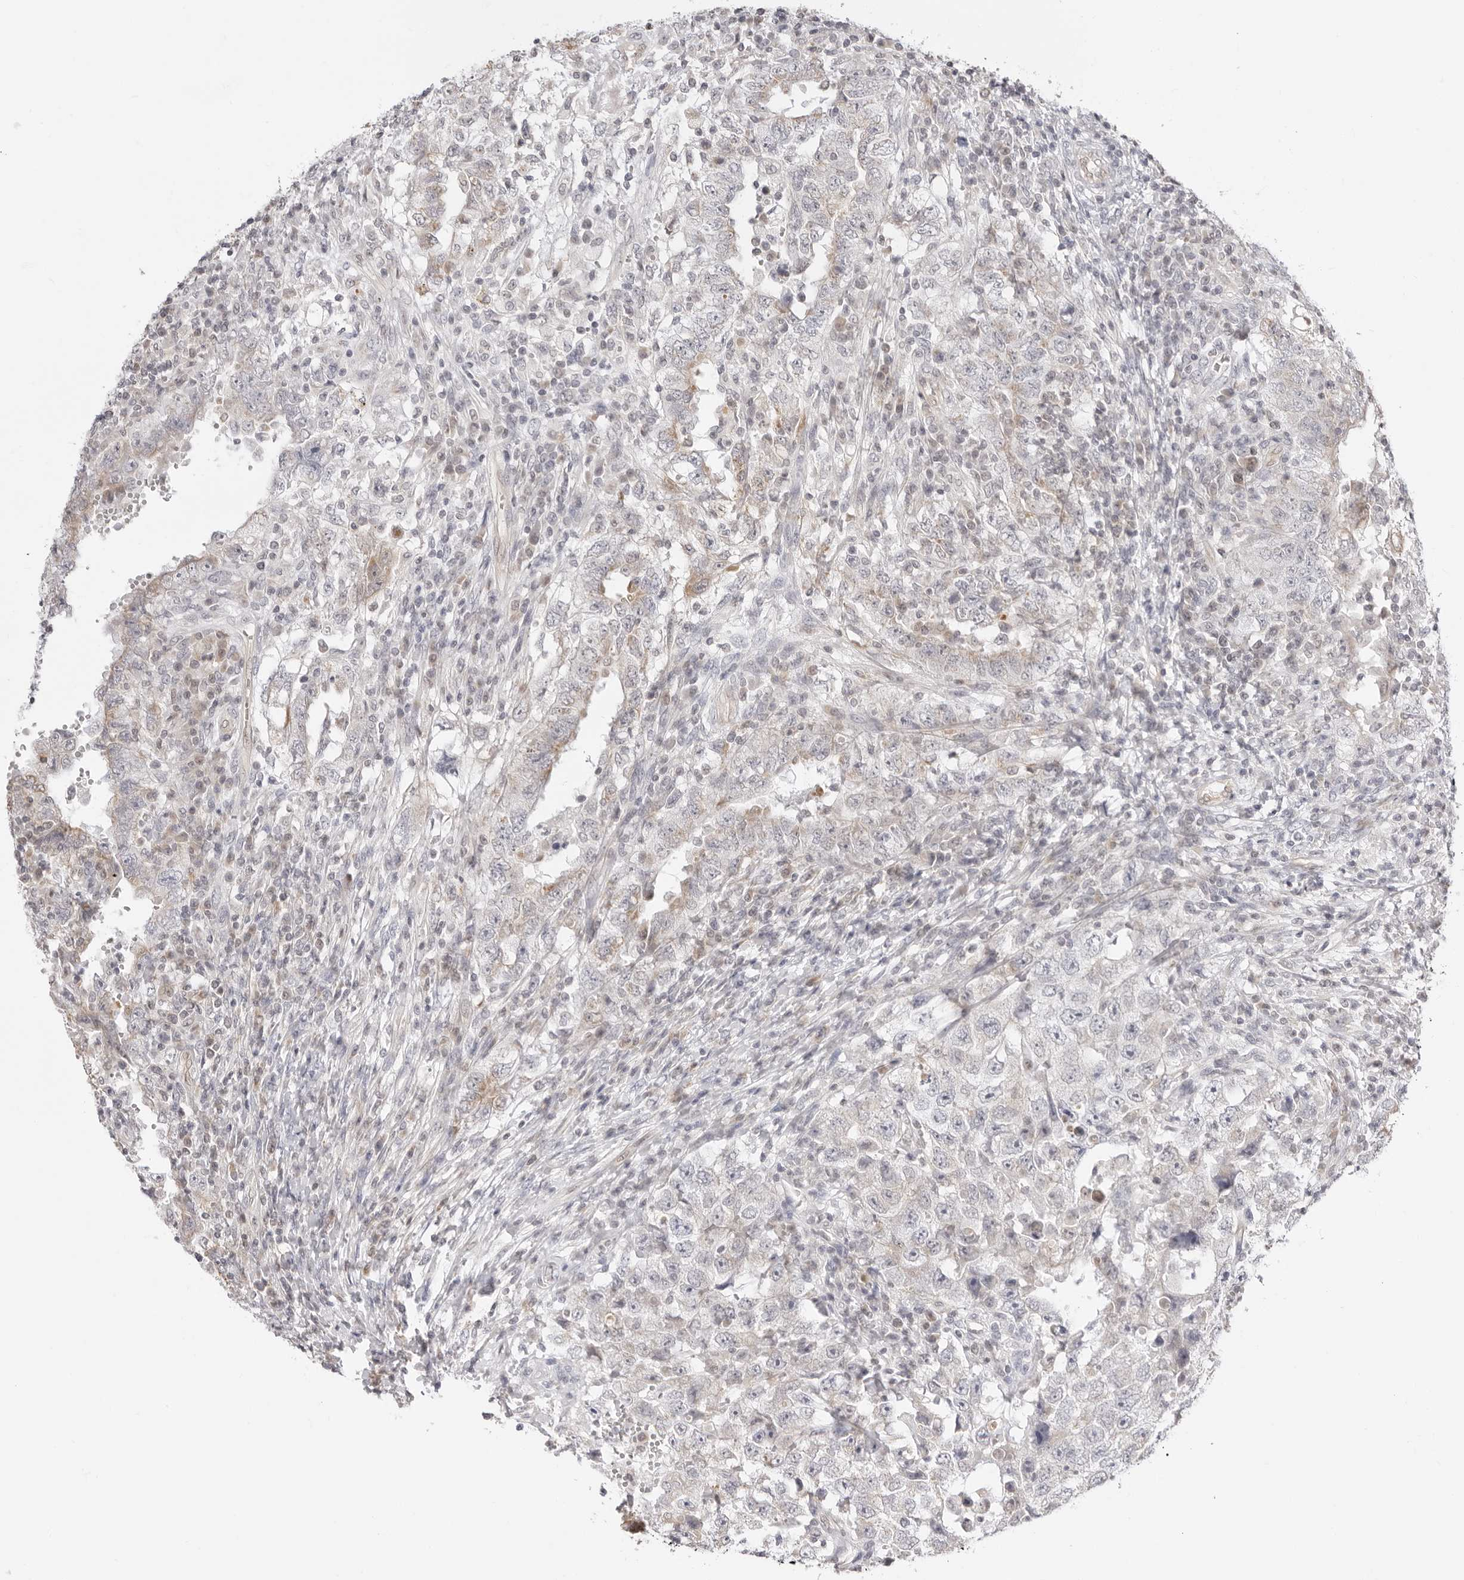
{"staining": {"intensity": "weak", "quantity": "<25%", "location": "cytoplasmic/membranous"}, "tissue": "testis cancer", "cell_type": "Tumor cells", "image_type": "cancer", "snomed": [{"axis": "morphology", "description": "Carcinoma, Embryonal, NOS"}, {"axis": "topography", "description": "Testis"}], "caption": "This is a histopathology image of IHC staining of testis cancer, which shows no positivity in tumor cells. (Immunohistochemistry (ihc), brightfield microscopy, high magnification).", "gene": "FDPS", "patient": {"sex": "male", "age": 26}}